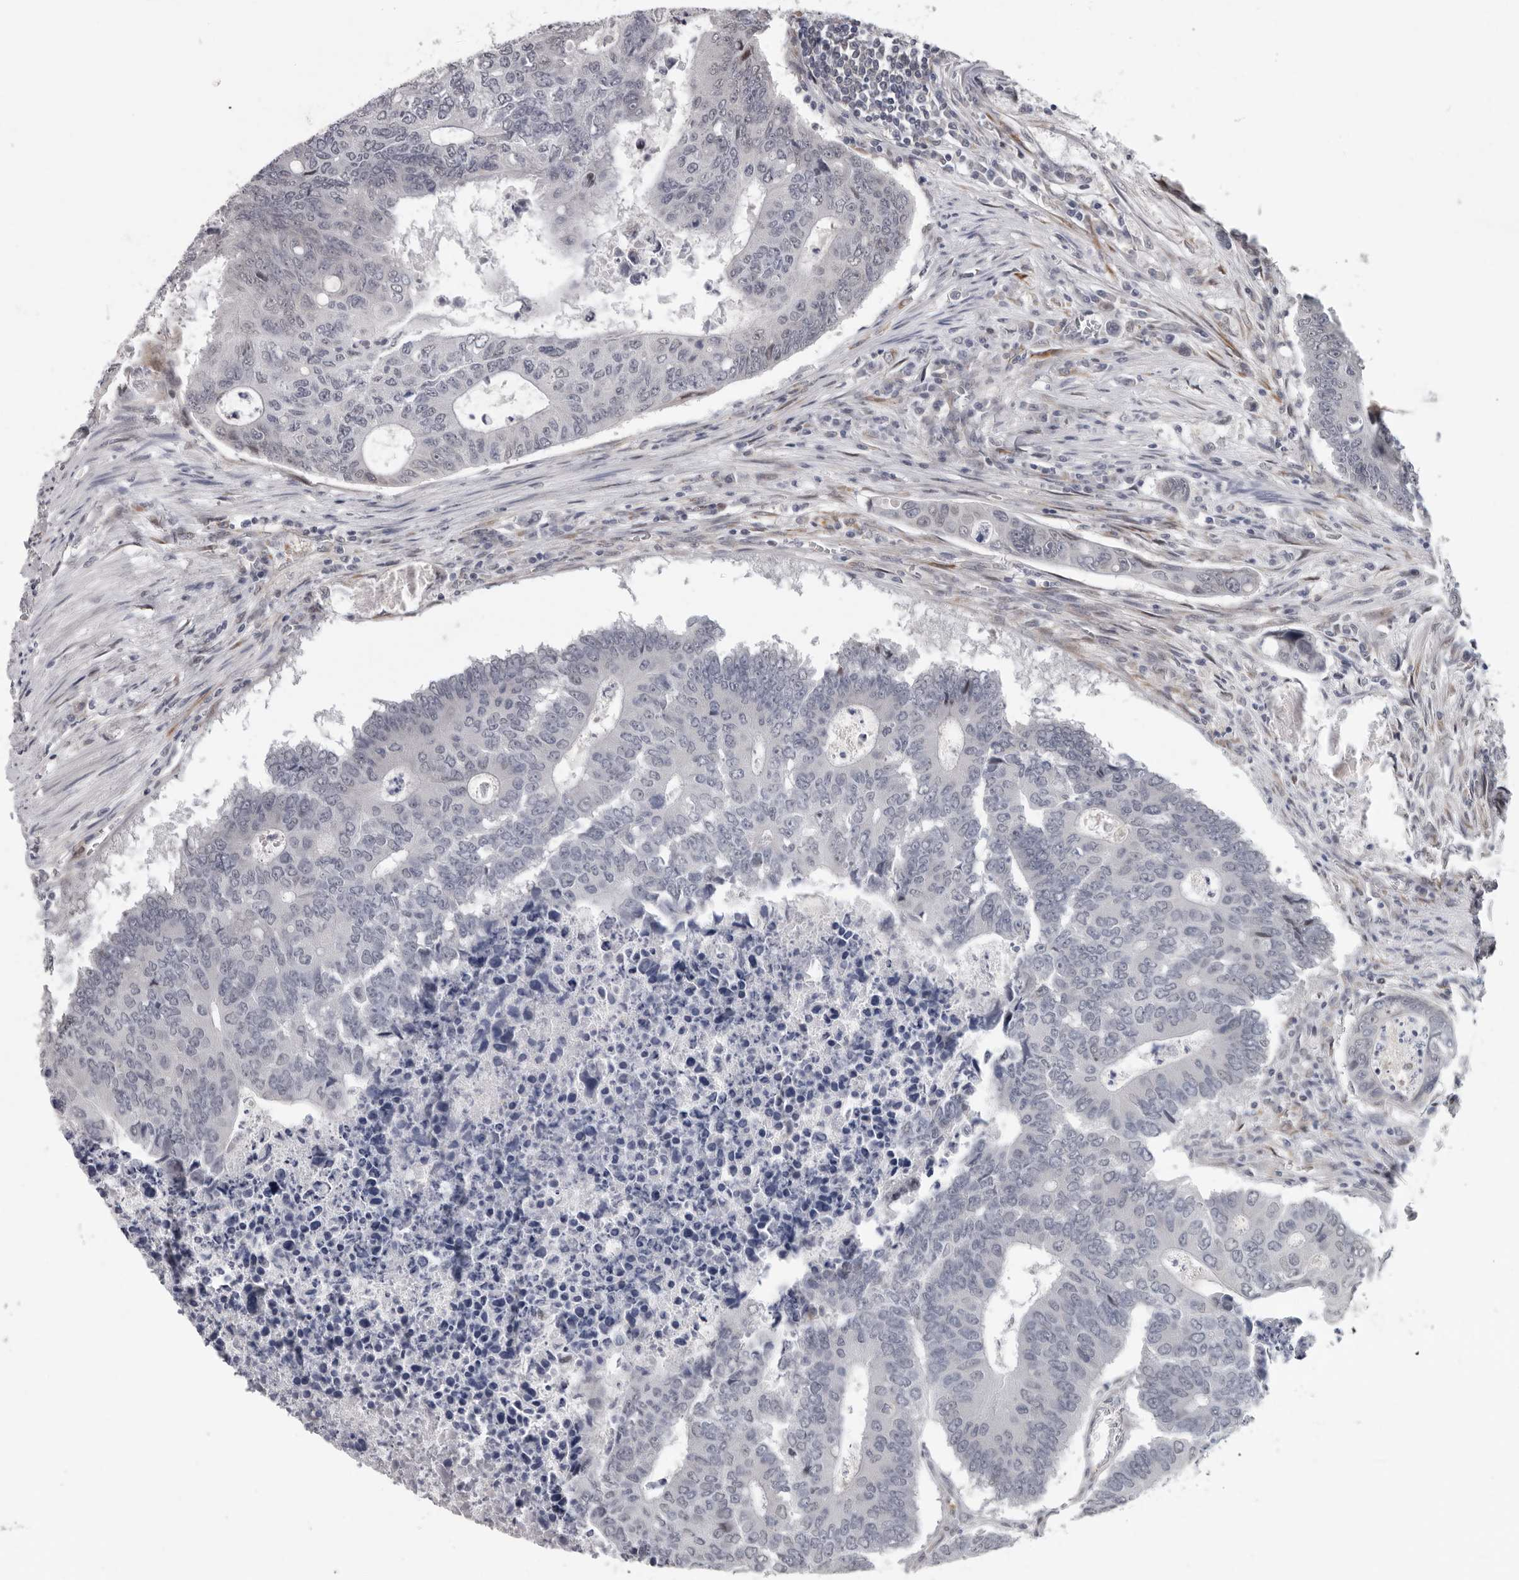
{"staining": {"intensity": "negative", "quantity": "none", "location": "none"}, "tissue": "colorectal cancer", "cell_type": "Tumor cells", "image_type": "cancer", "snomed": [{"axis": "morphology", "description": "Adenocarcinoma, NOS"}, {"axis": "topography", "description": "Colon"}], "caption": "Tumor cells show no significant expression in adenocarcinoma (colorectal).", "gene": "RALGPS2", "patient": {"sex": "male", "age": 87}}